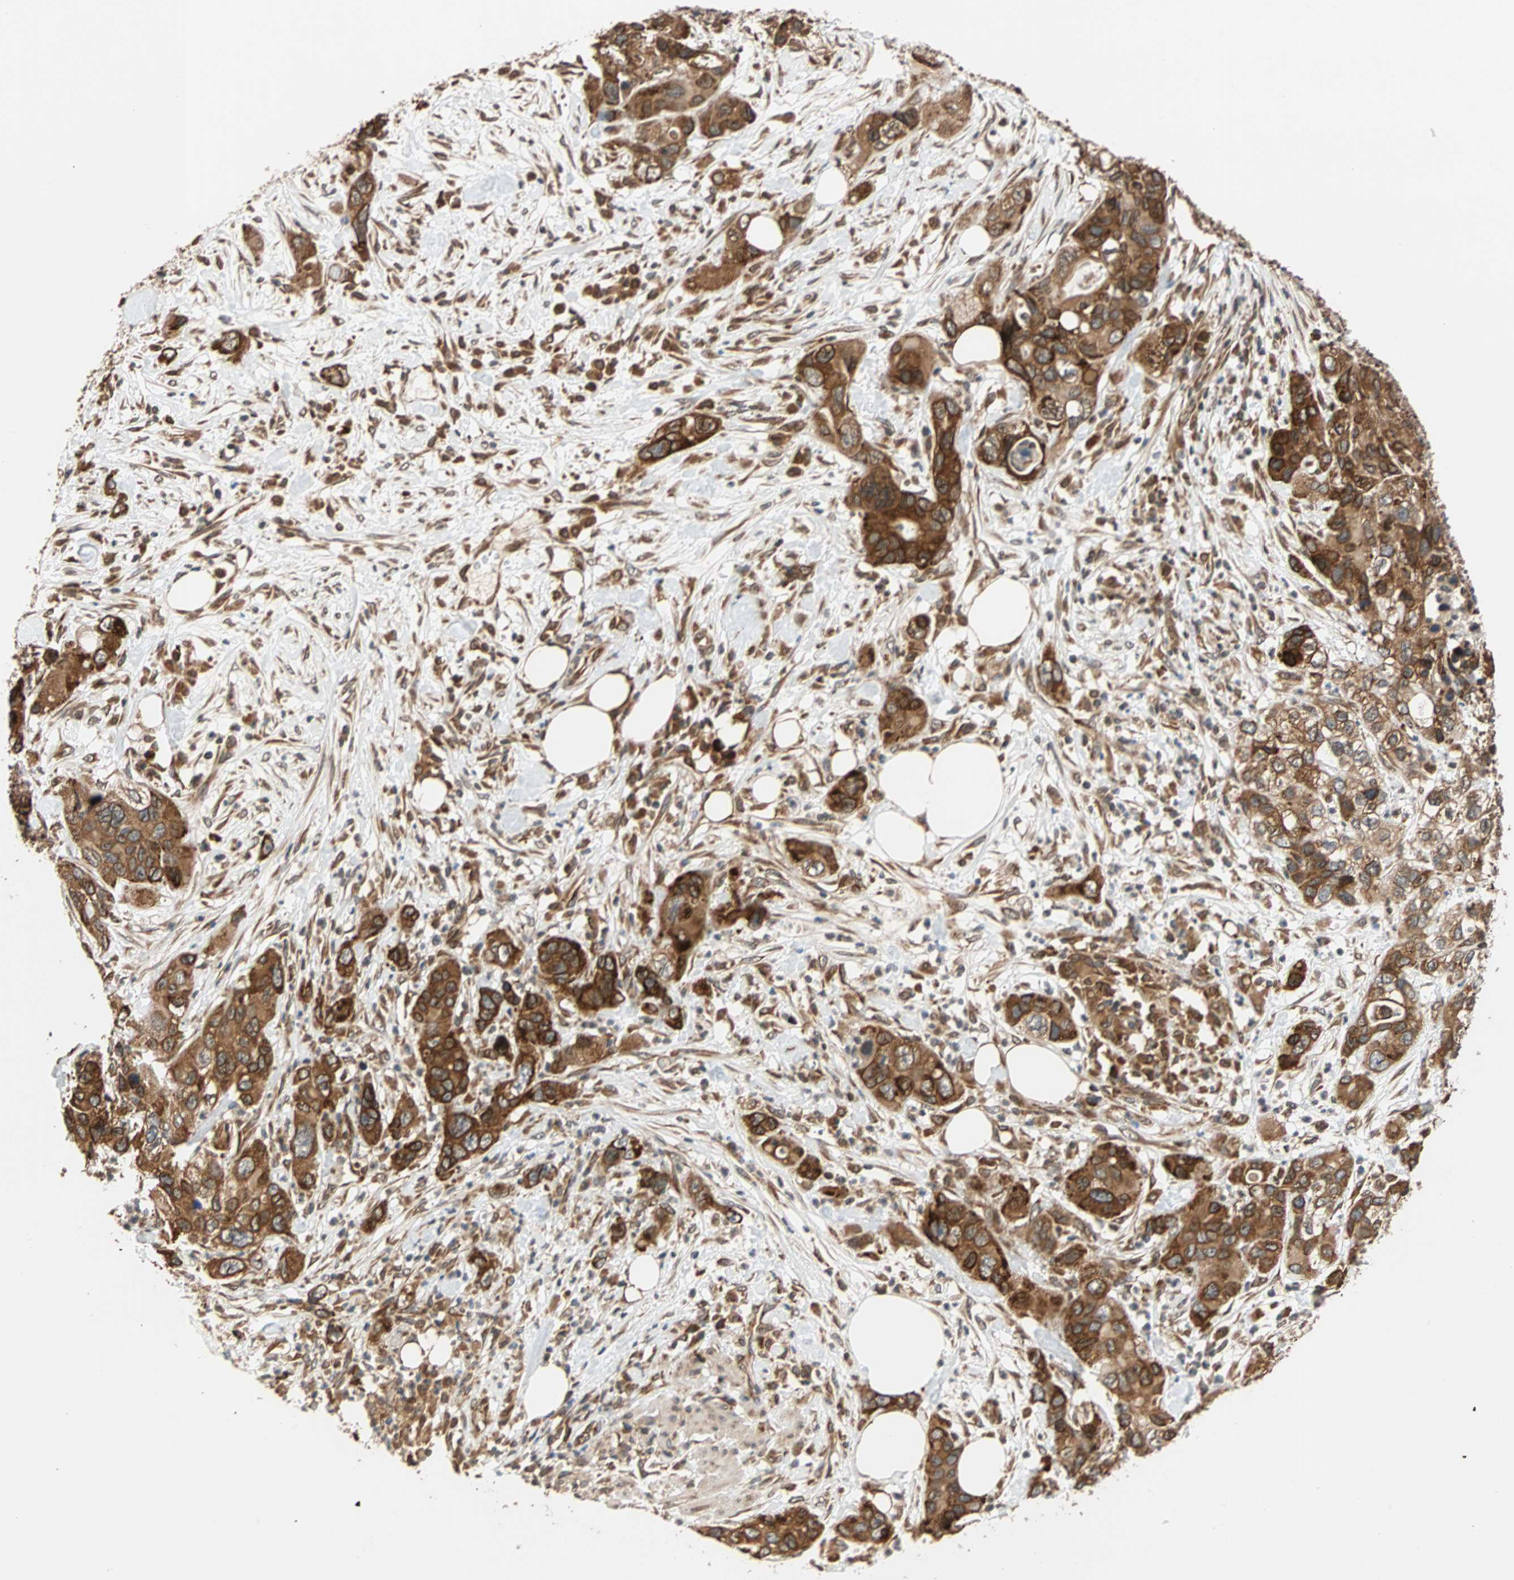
{"staining": {"intensity": "strong", "quantity": ">75%", "location": "cytoplasmic/membranous"}, "tissue": "pancreatic cancer", "cell_type": "Tumor cells", "image_type": "cancer", "snomed": [{"axis": "morphology", "description": "Adenocarcinoma, NOS"}, {"axis": "topography", "description": "Pancreas"}], "caption": "A photomicrograph of human pancreatic adenocarcinoma stained for a protein demonstrates strong cytoplasmic/membranous brown staining in tumor cells.", "gene": "AUP1", "patient": {"sex": "female", "age": 71}}